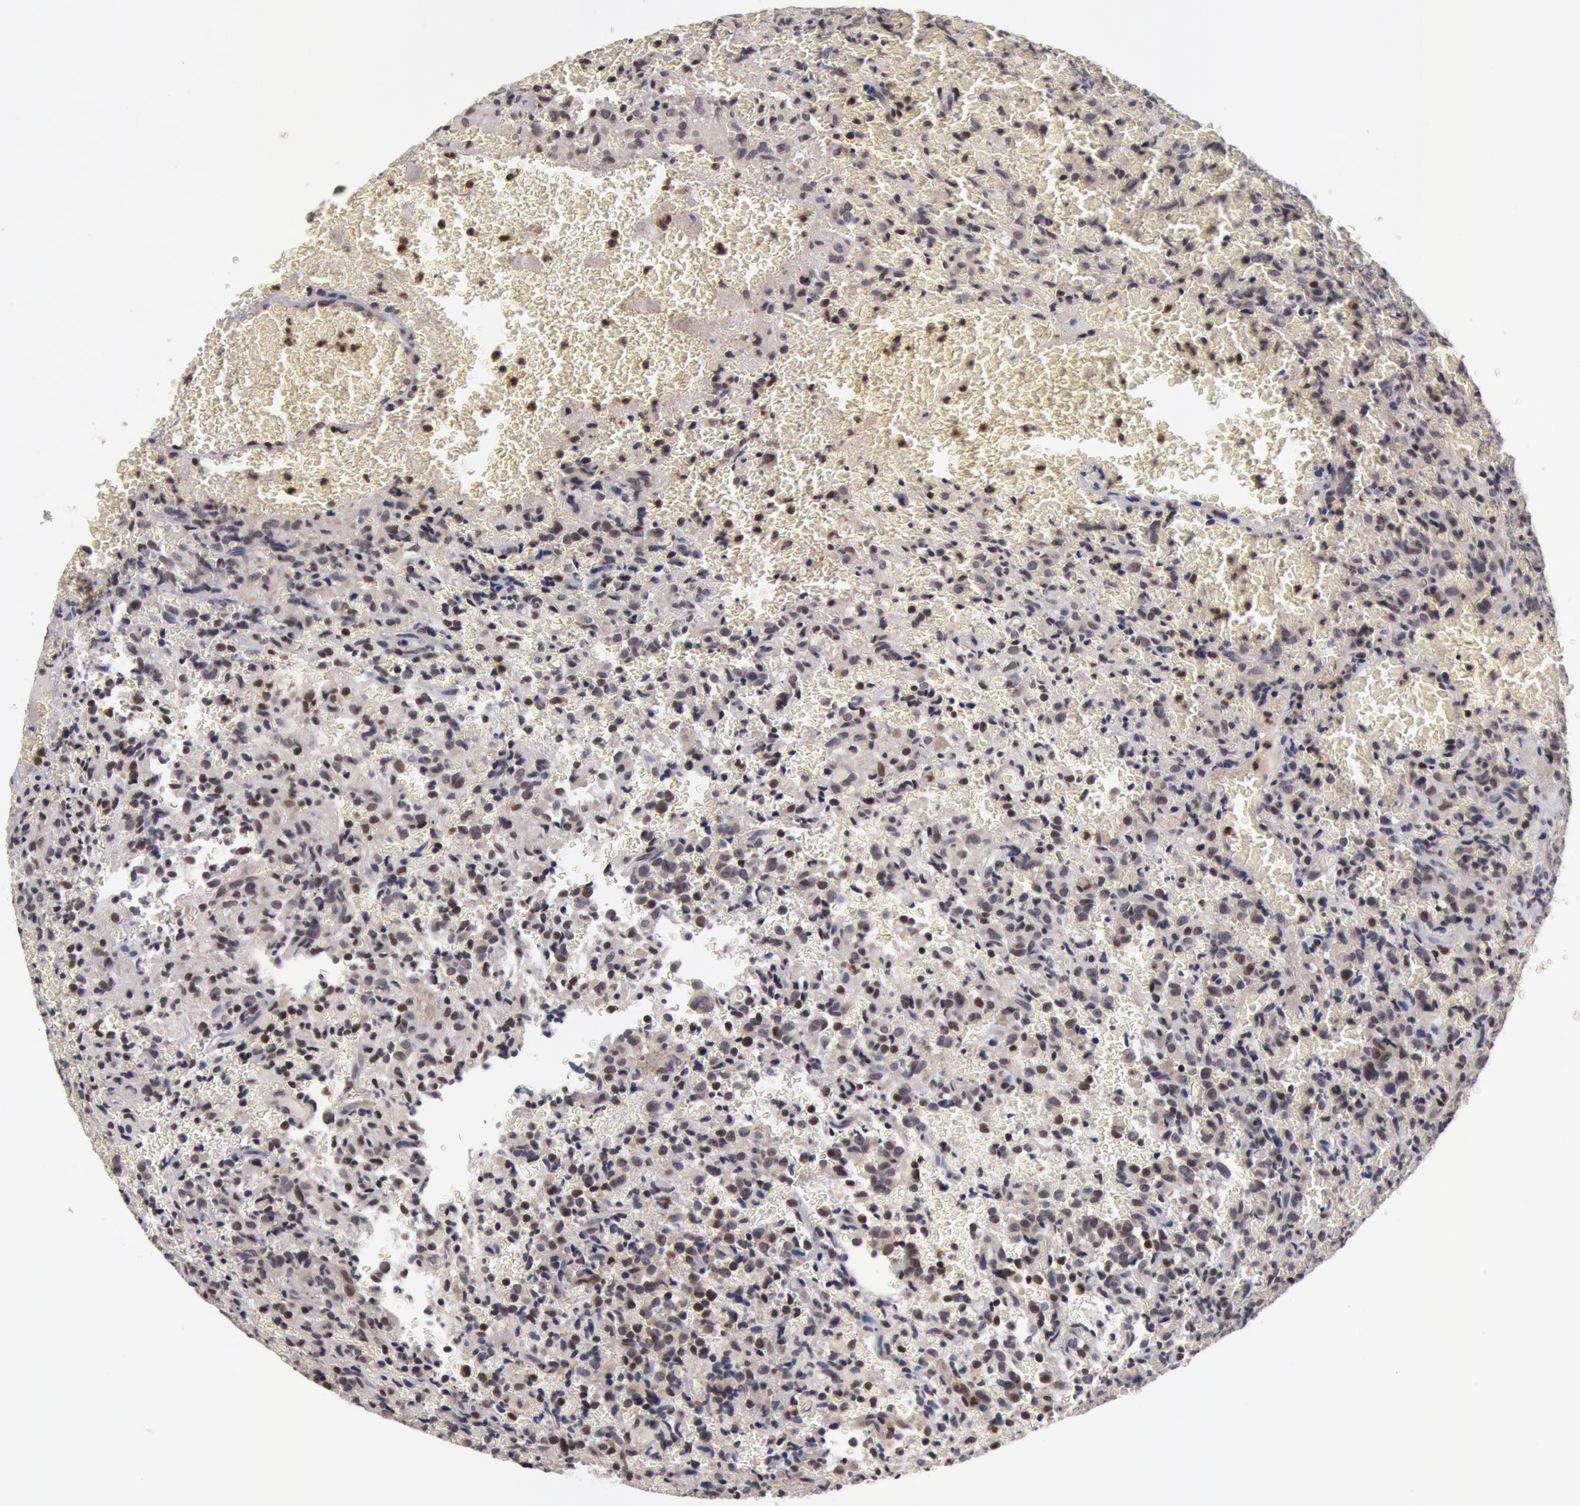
{"staining": {"intensity": "negative", "quantity": "none", "location": "none"}, "tissue": "glioma", "cell_type": "Tumor cells", "image_type": "cancer", "snomed": [{"axis": "morphology", "description": "Glioma, malignant, High grade"}, {"axis": "topography", "description": "Brain"}], "caption": "Immunohistochemistry (IHC) photomicrograph of glioma stained for a protein (brown), which shows no staining in tumor cells.", "gene": "ZNF350", "patient": {"sex": "male", "age": 56}}